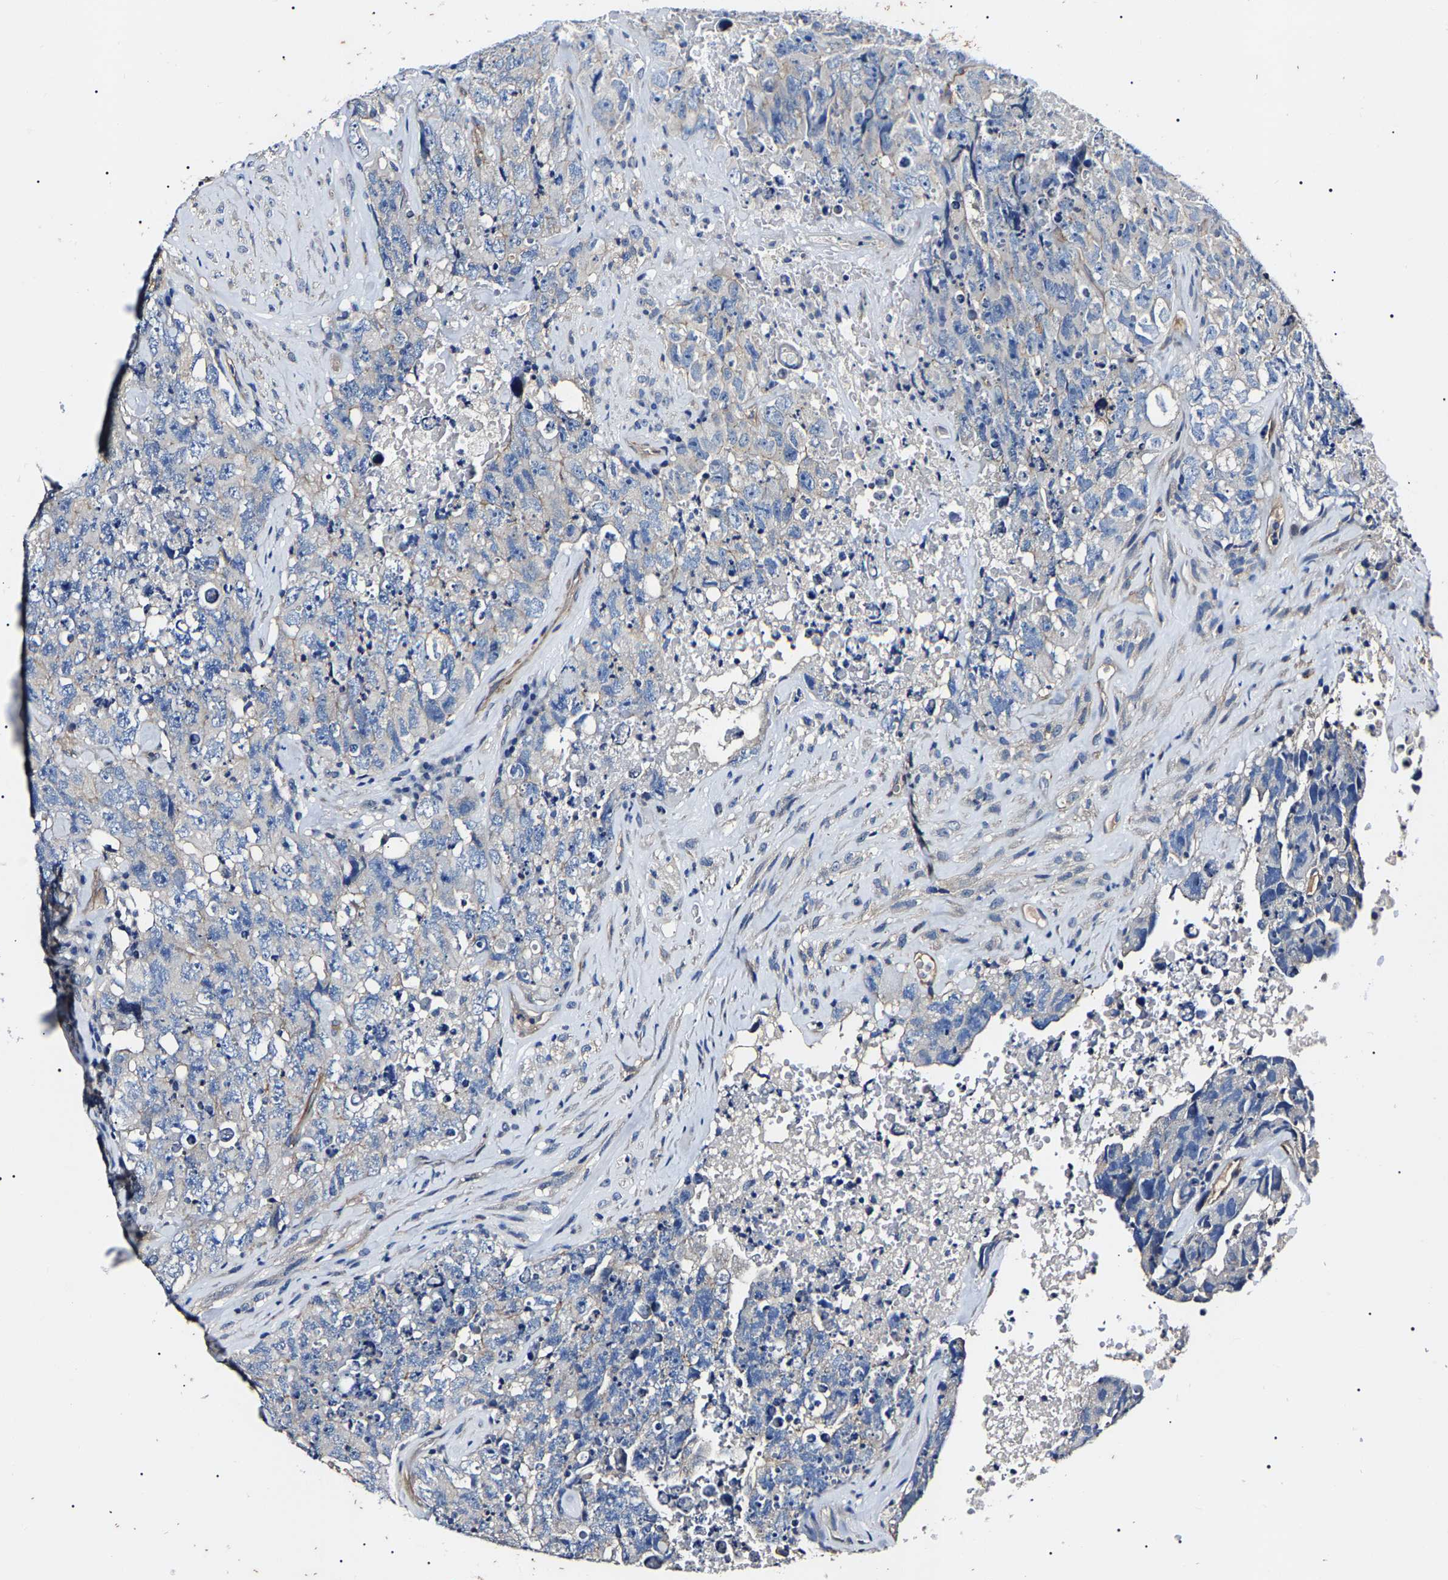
{"staining": {"intensity": "negative", "quantity": "none", "location": "none"}, "tissue": "testis cancer", "cell_type": "Tumor cells", "image_type": "cancer", "snomed": [{"axis": "morphology", "description": "Carcinoma, Embryonal, NOS"}, {"axis": "topography", "description": "Testis"}], "caption": "Embryonal carcinoma (testis) was stained to show a protein in brown. There is no significant positivity in tumor cells.", "gene": "KLHL42", "patient": {"sex": "male", "age": 32}}